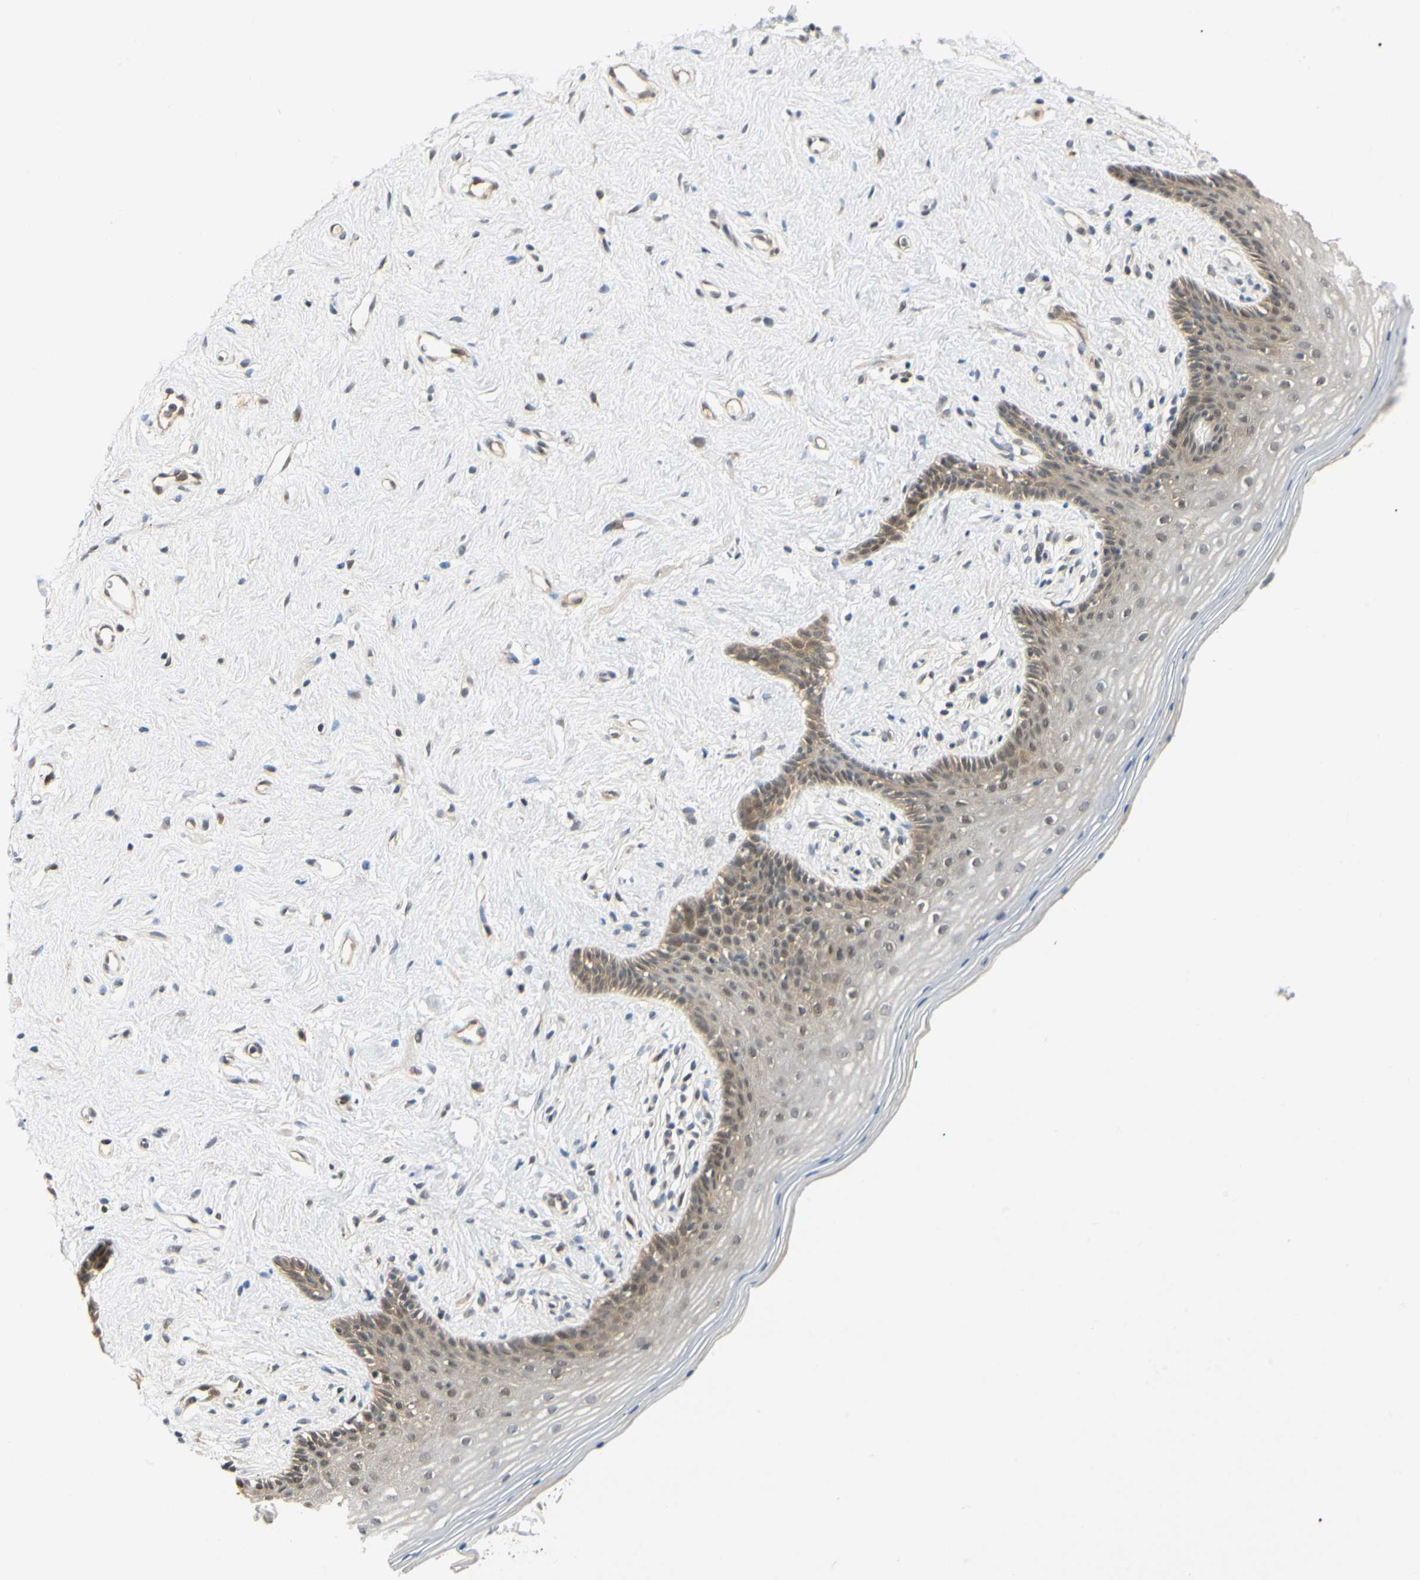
{"staining": {"intensity": "weak", "quantity": "25%-75%", "location": "cytoplasmic/membranous,nuclear"}, "tissue": "vagina", "cell_type": "Squamous epithelial cells", "image_type": "normal", "snomed": [{"axis": "morphology", "description": "Normal tissue, NOS"}, {"axis": "topography", "description": "Vagina"}], "caption": "The photomicrograph demonstrates a brown stain indicating the presence of a protein in the cytoplasmic/membranous,nuclear of squamous epithelial cells in vagina. (DAB (3,3'-diaminobenzidine) = brown stain, brightfield microscopy at high magnification).", "gene": "UBE2Z", "patient": {"sex": "female", "age": 44}}